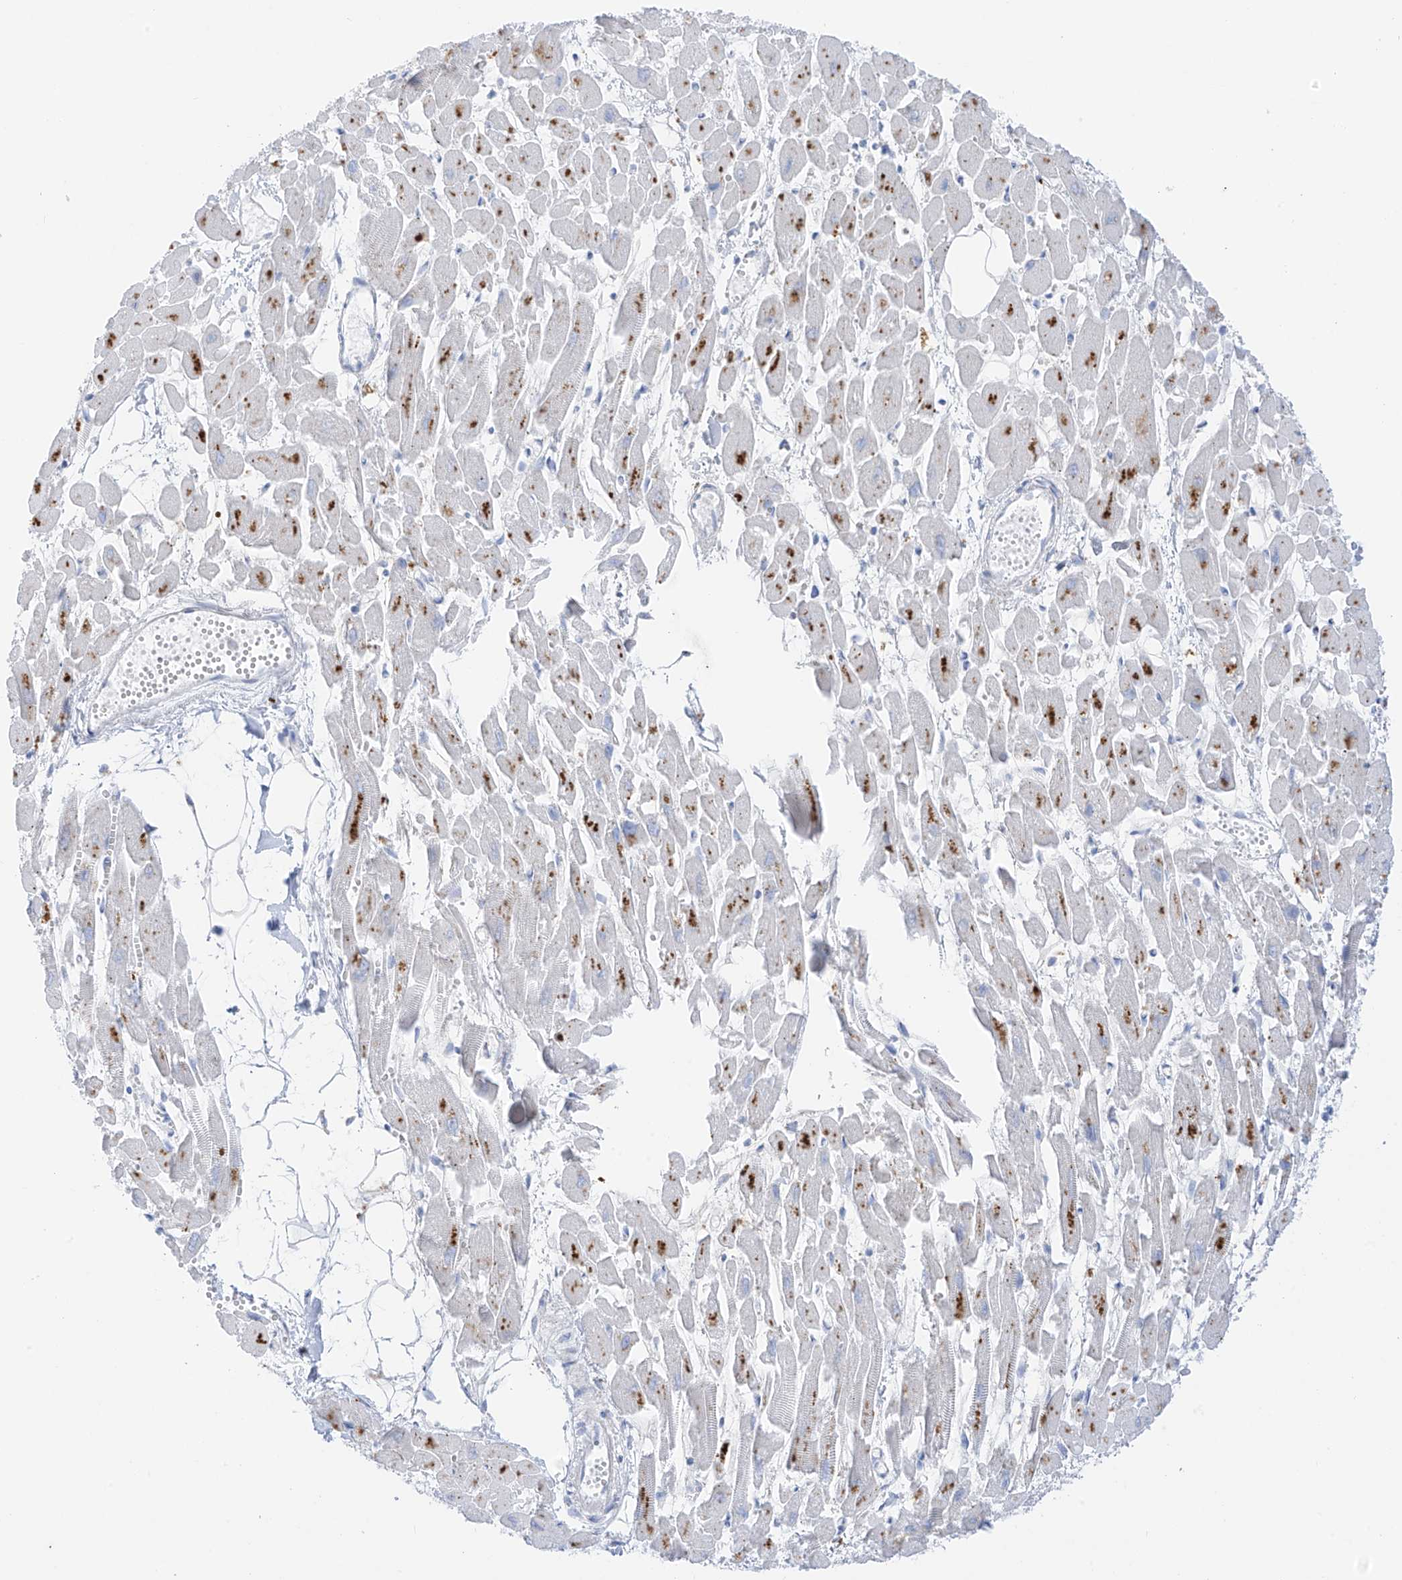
{"staining": {"intensity": "moderate", "quantity": "<25%", "location": "cytoplasmic/membranous"}, "tissue": "heart muscle", "cell_type": "Cardiomyocytes", "image_type": "normal", "snomed": [{"axis": "morphology", "description": "Normal tissue, NOS"}, {"axis": "topography", "description": "Heart"}], "caption": "Immunohistochemistry staining of unremarkable heart muscle, which shows low levels of moderate cytoplasmic/membranous positivity in about <25% of cardiomyocytes indicating moderate cytoplasmic/membranous protein positivity. The staining was performed using DAB (brown) for protein detection and nuclei were counterstained in hematoxylin (blue).", "gene": "PSPH", "patient": {"sex": "female", "age": 64}}